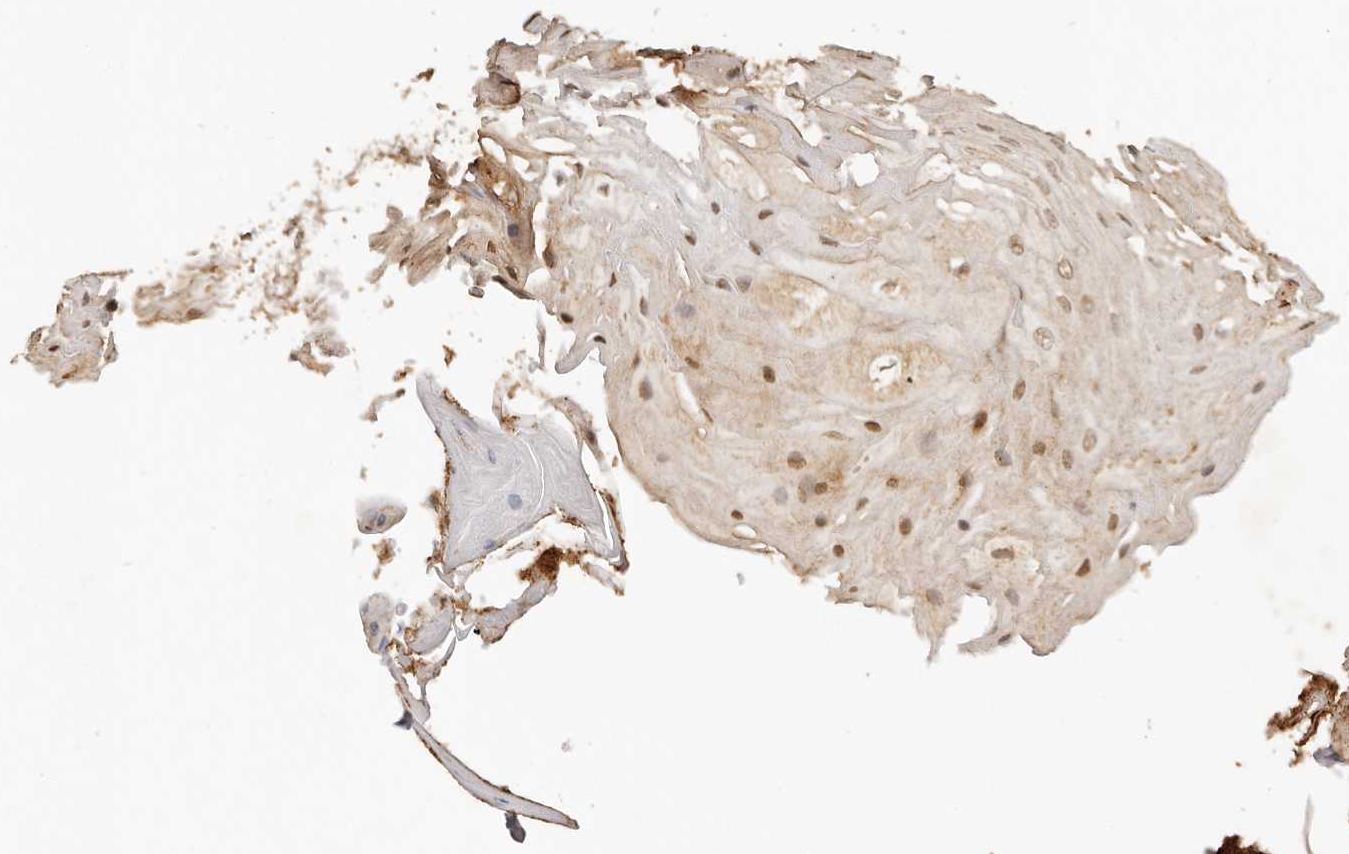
{"staining": {"intensity": "moderate", "quantity": ">75%", "location": "cytoplasmic/membranous,nuclear"}, "tissue": "oral mucosa", "cell_type": "Squamous epithelial cells", "image_type": "normal", "snomed": [{"axis": "morphology", "description": "Normal tissue, NOS"}, {"axis": "morphology", "description": "Squamous cell carcinoma, NOS"}, {"axis": "topography", "description": "Skeletal muscle"}, {"axis": "topography", "description": "Oral tissue"}, {"axis": "topography", "description": "Salivary gland"}, {"axis": "topography", "description": "Head-Neck"}], "caption": "Immunohistochemical staining of normal human oral mucosa exhibits medium levels of moderate cytoplasmic/membranous,nuclear positivity in about >75% of squamous epithelial cells.", "gene": "SEC14L1", "patient": {"sex": "male", "age": 54}}